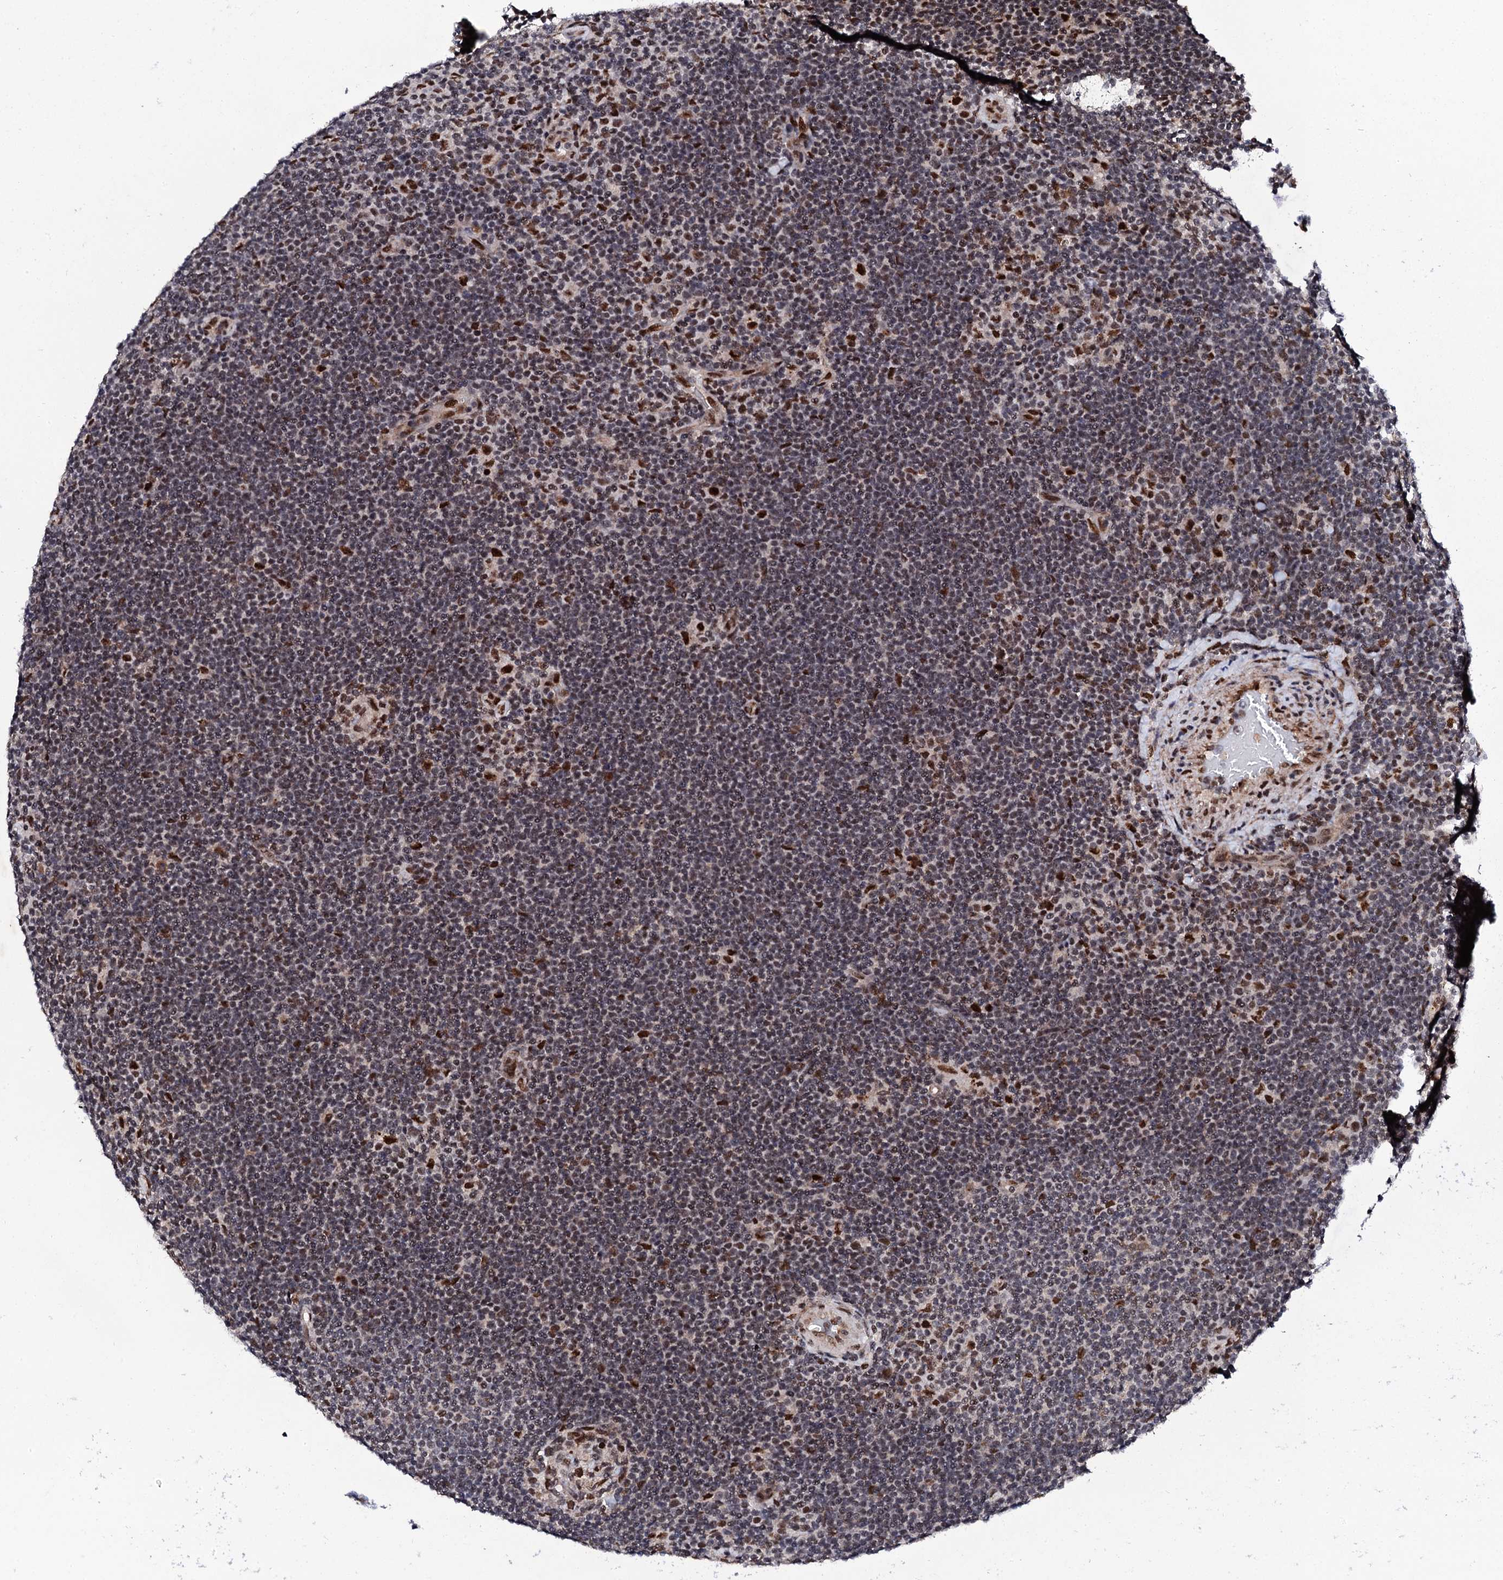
{"staining": {"intensity": "strong", "quantity": ">75%", "location": "nuclear"}, "tissue": "lymphoma", "cell_type": "Tumor cells", "image_type": "cancer", "snomed": [{"axis": "morphology", "description": "Hodgkin's disease, NOS"}, {"axis": "topography", "description": "Lymph node"}], "caption": "An immunohistochemistry histopathology image of tumor tissue is shown. Protein staining in brown shows strong nuclear positivity in lymphoma within tumor cells.", "gene": "CSTF3", "patient": {"sex": "female", "age": 57}}